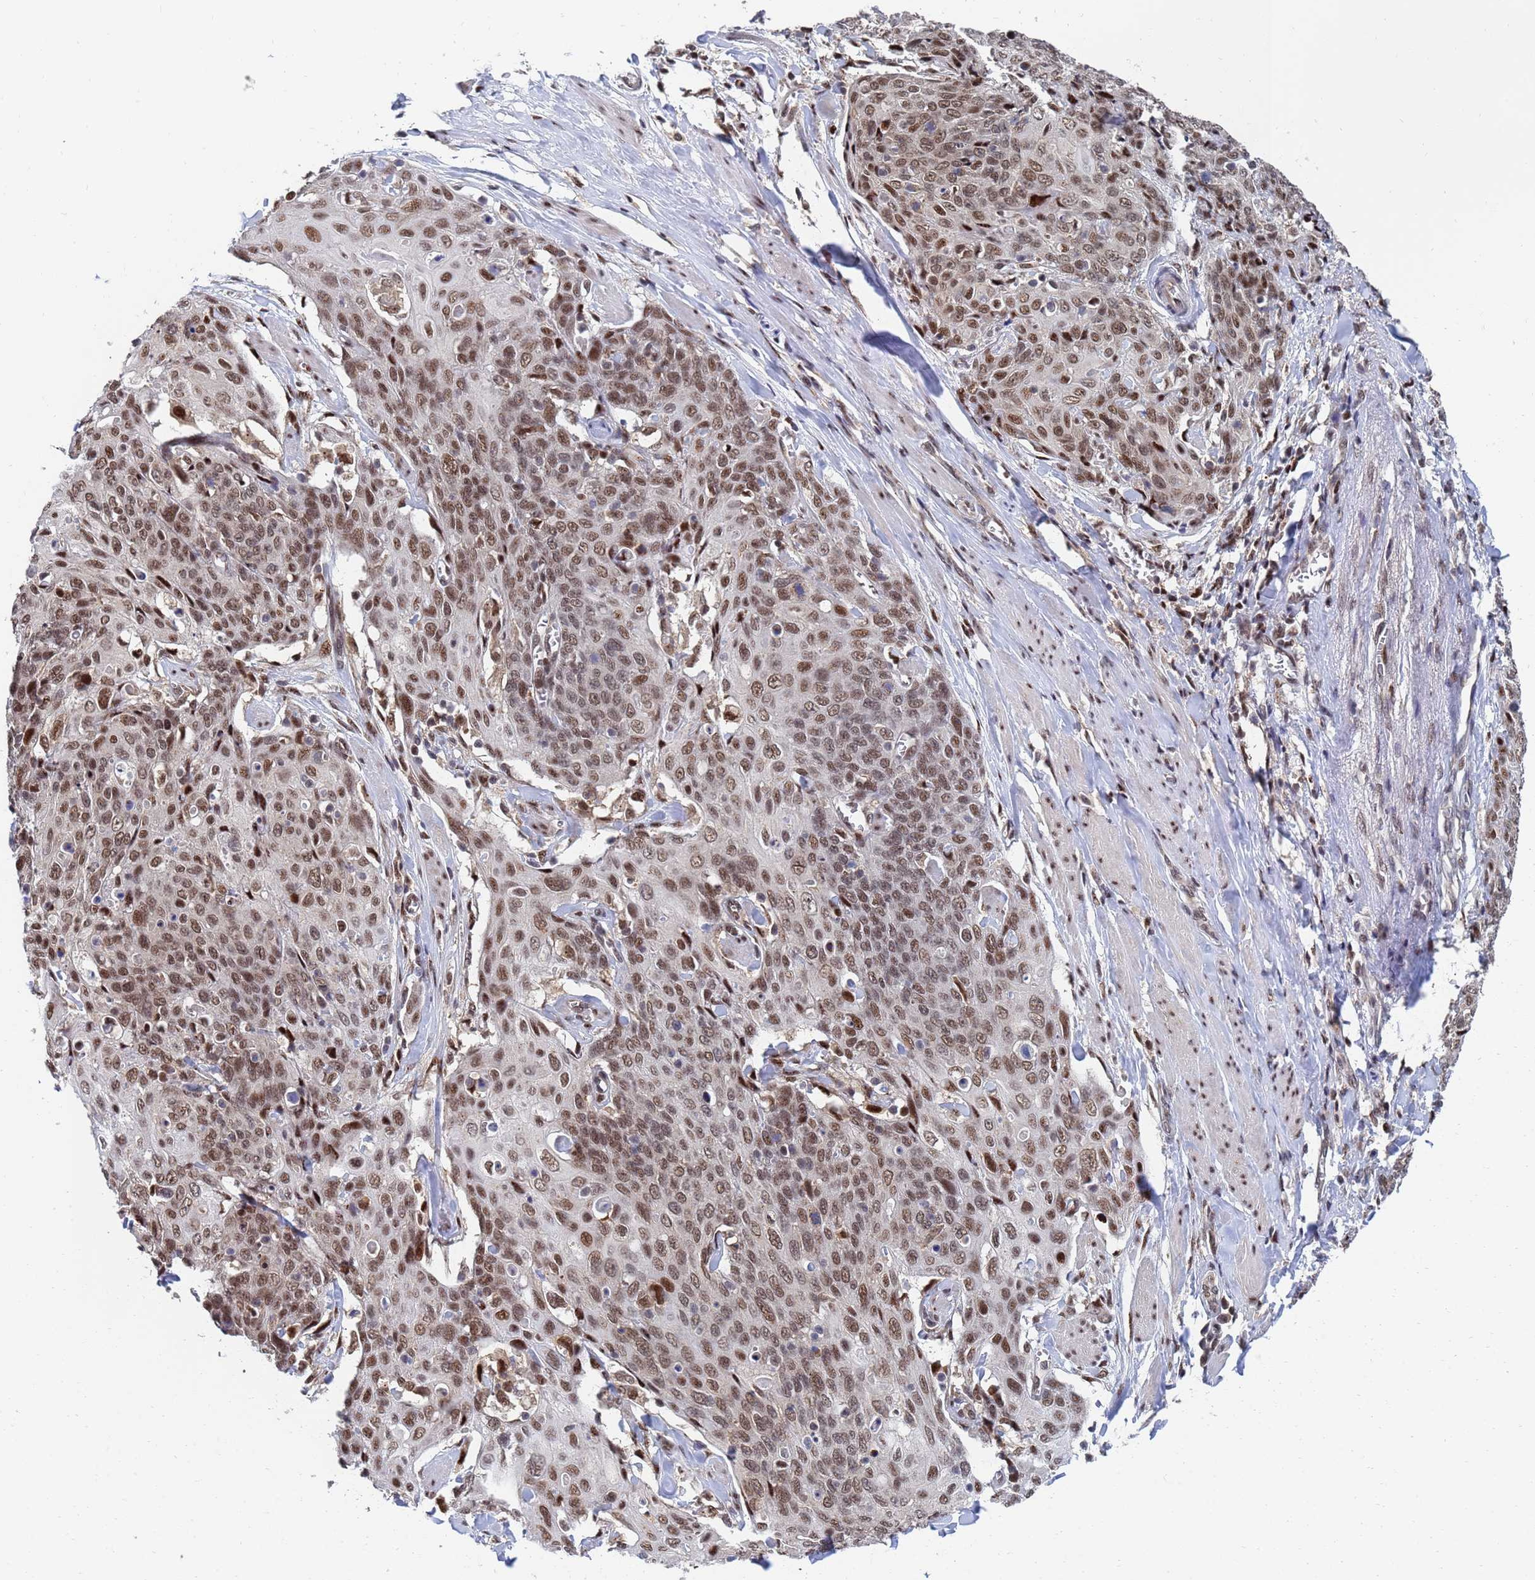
{"staining": {"intensity": "moderate", "quantity": ">75%", "location": "nuclear"}, "tissue": "skin cancer", "cell_type": "Tumor cells", "image_type": "cancer", "snomed": [{"axis": "morphology", "description": "Squamous cell carcinoma, NOS"}, {"axis": "topography", "description": "Skin"}, {"axis": "topography", "description": "Vulva"}], "caption": "This is a photomicrograph of immunohistochemistry (IHC) staining of skin cancer, which shows moderate positivity in the nuclear of tumor cells.", "gene": "AP5Z1", "patient": {"sex": "female", "age": 85}}